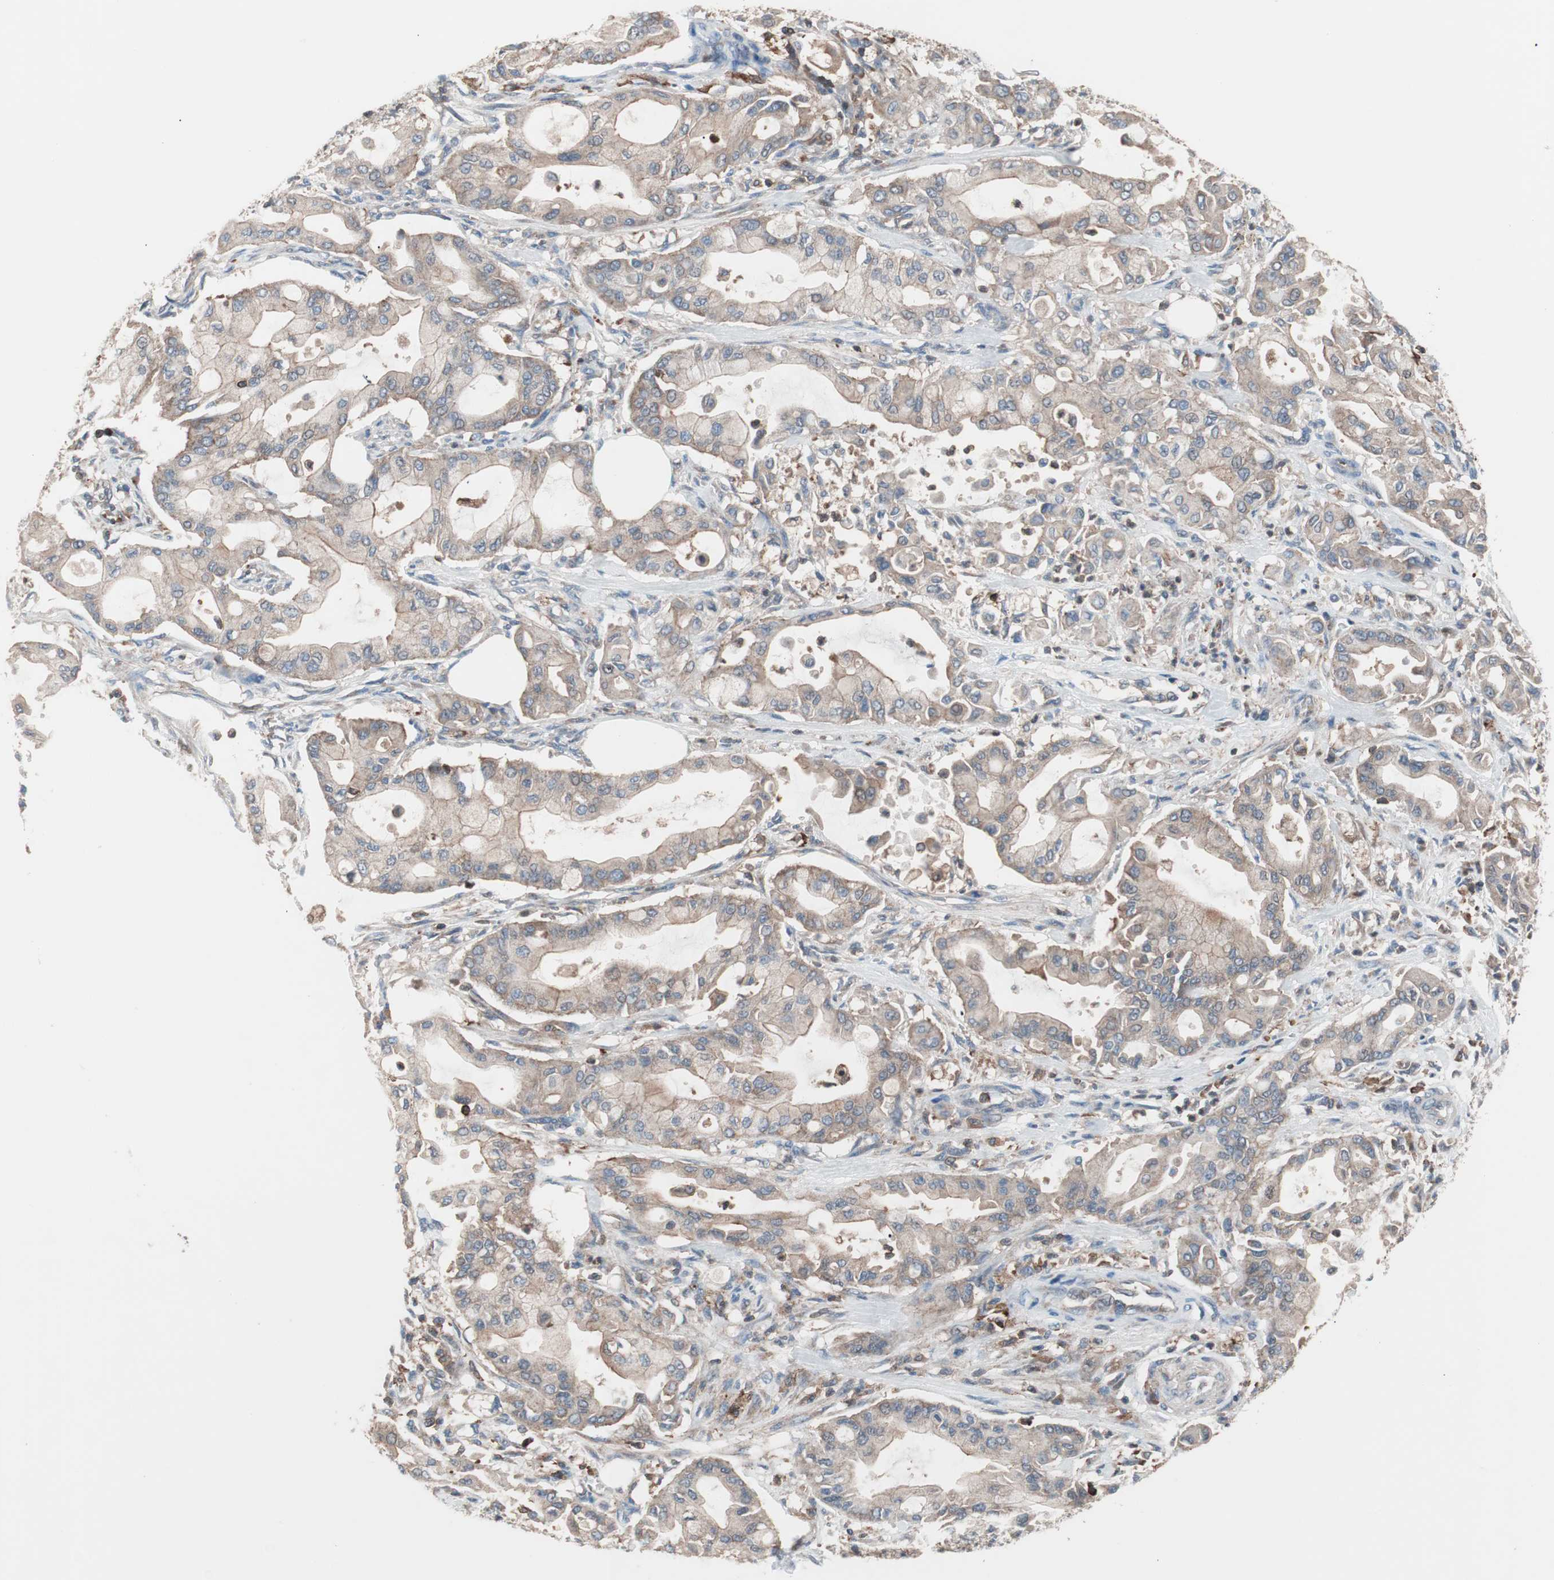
{"staining": {"intensity": "weak", "quantity": ">75%", "location": "cytoplasmic/membranous"}, "tissue": "pancreatic cancer", "cell_type": "Tumor cells", "image_type": "cancer", "snomed": [{"axis": "morphology", "description": "Adenocarcinoma, NOS"}, {"axis": "morphology", "description": "Adenocarcinoma, metastatic, NOS"}, {"axis": "topography", "description": "Lymph node"}, {"axis": "topography", "description": "Pancreas"}, {"axis": "topography", "description": "Duodenum"}], "caption": "Immunohistochemistry (IHC) of human pancreatic cancer exhibits low levels of weak cytoplasmic/membranous staining in approximately >75% of tumor cells.", "gene": "PIK3R1", "patient": {"sex": "female", "age": 64}}